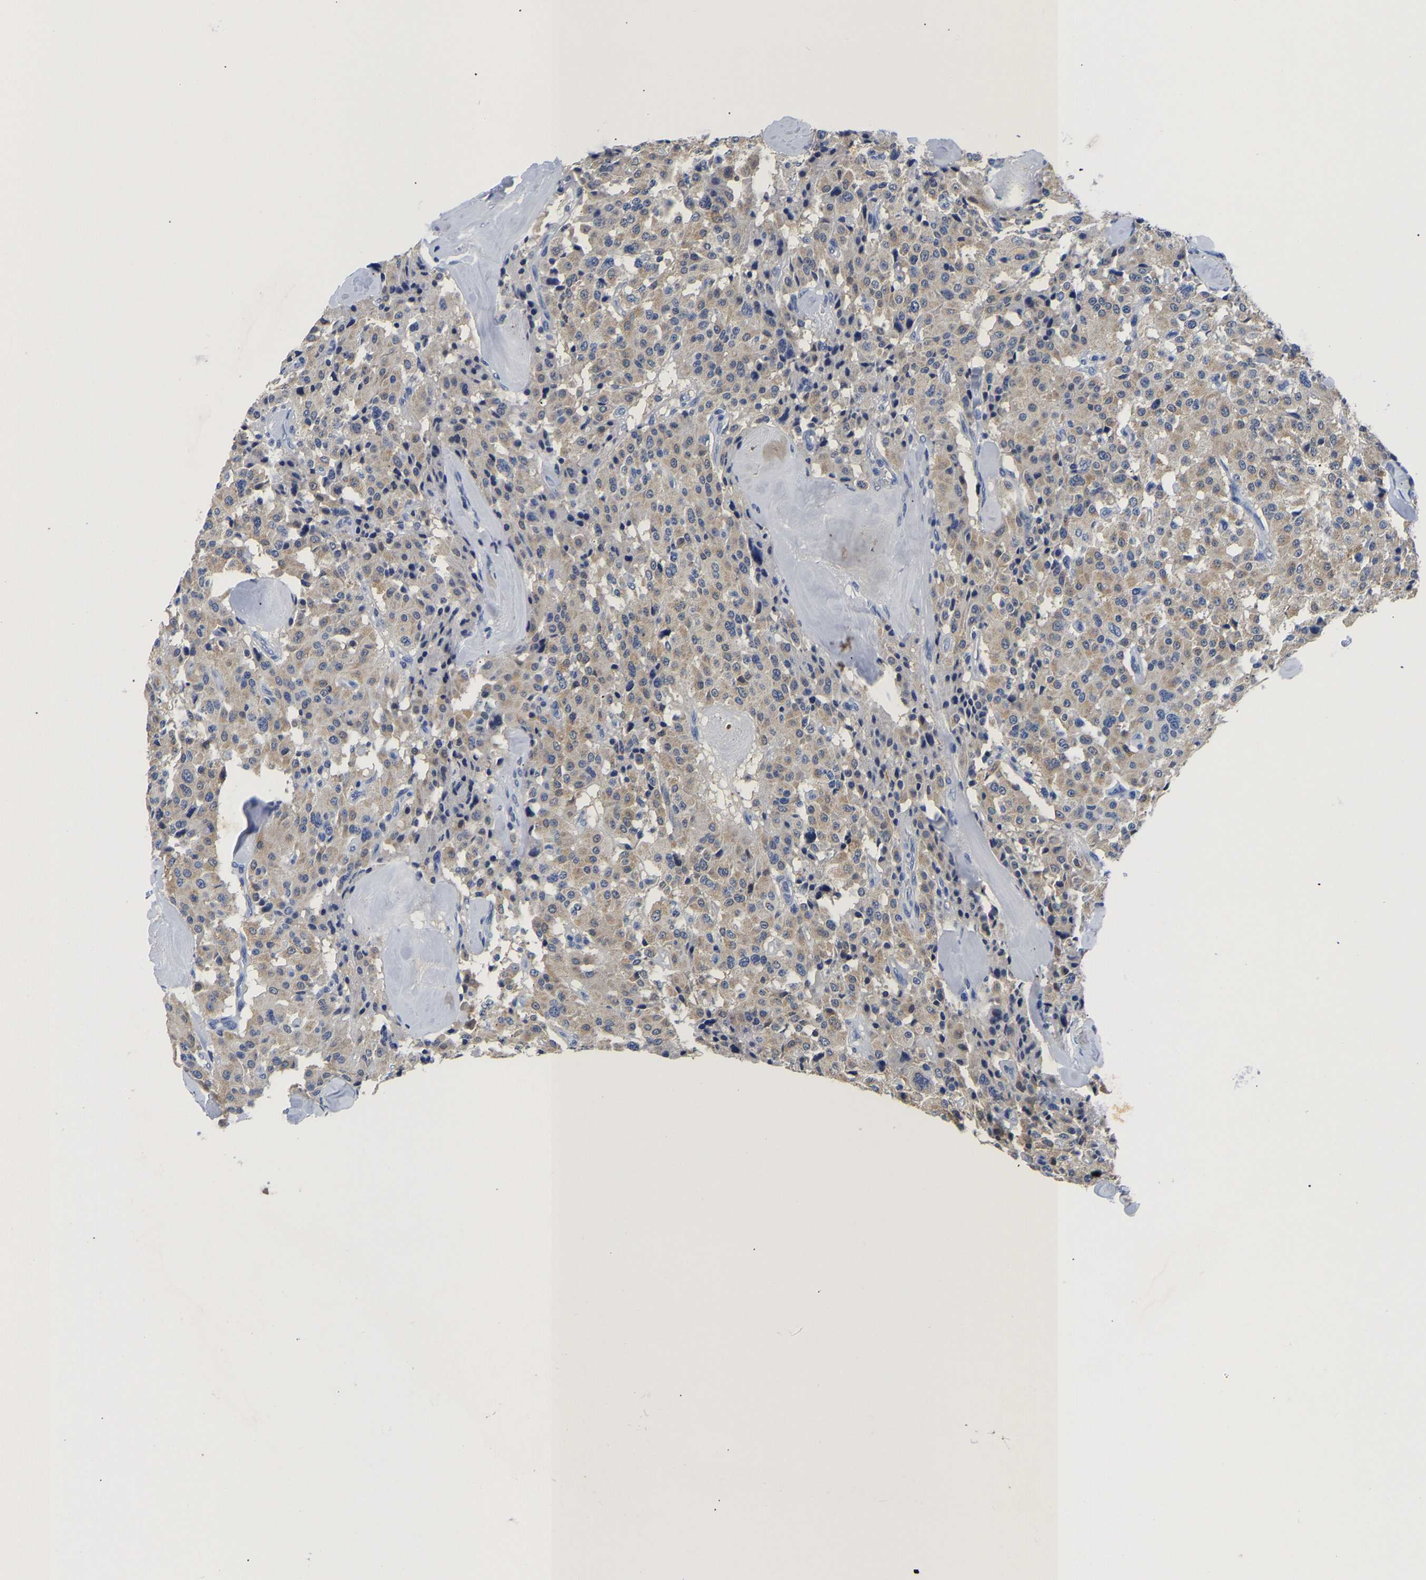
{"staining": {"intensity": "weak", "quantity": ">75%", "location": "cytoplasmic/membranous"}, "tissue": "carcinoid", "cell_type": "Tumor cells", "image_type": "cancer", "snomed": [{"axis": "morphology", "description": "Carcinoid, malignant, NOS"}, {"axis": "topography", "description": "Lung"}], "caption": "The micrograph displays immunohistochemical staining of carcinoid. There is weak cytoplasmic/membranous staining is identified in about >75% of tumor cells.", "gene": "PCK2", "patient": {"sex": "male", "age": 30}}